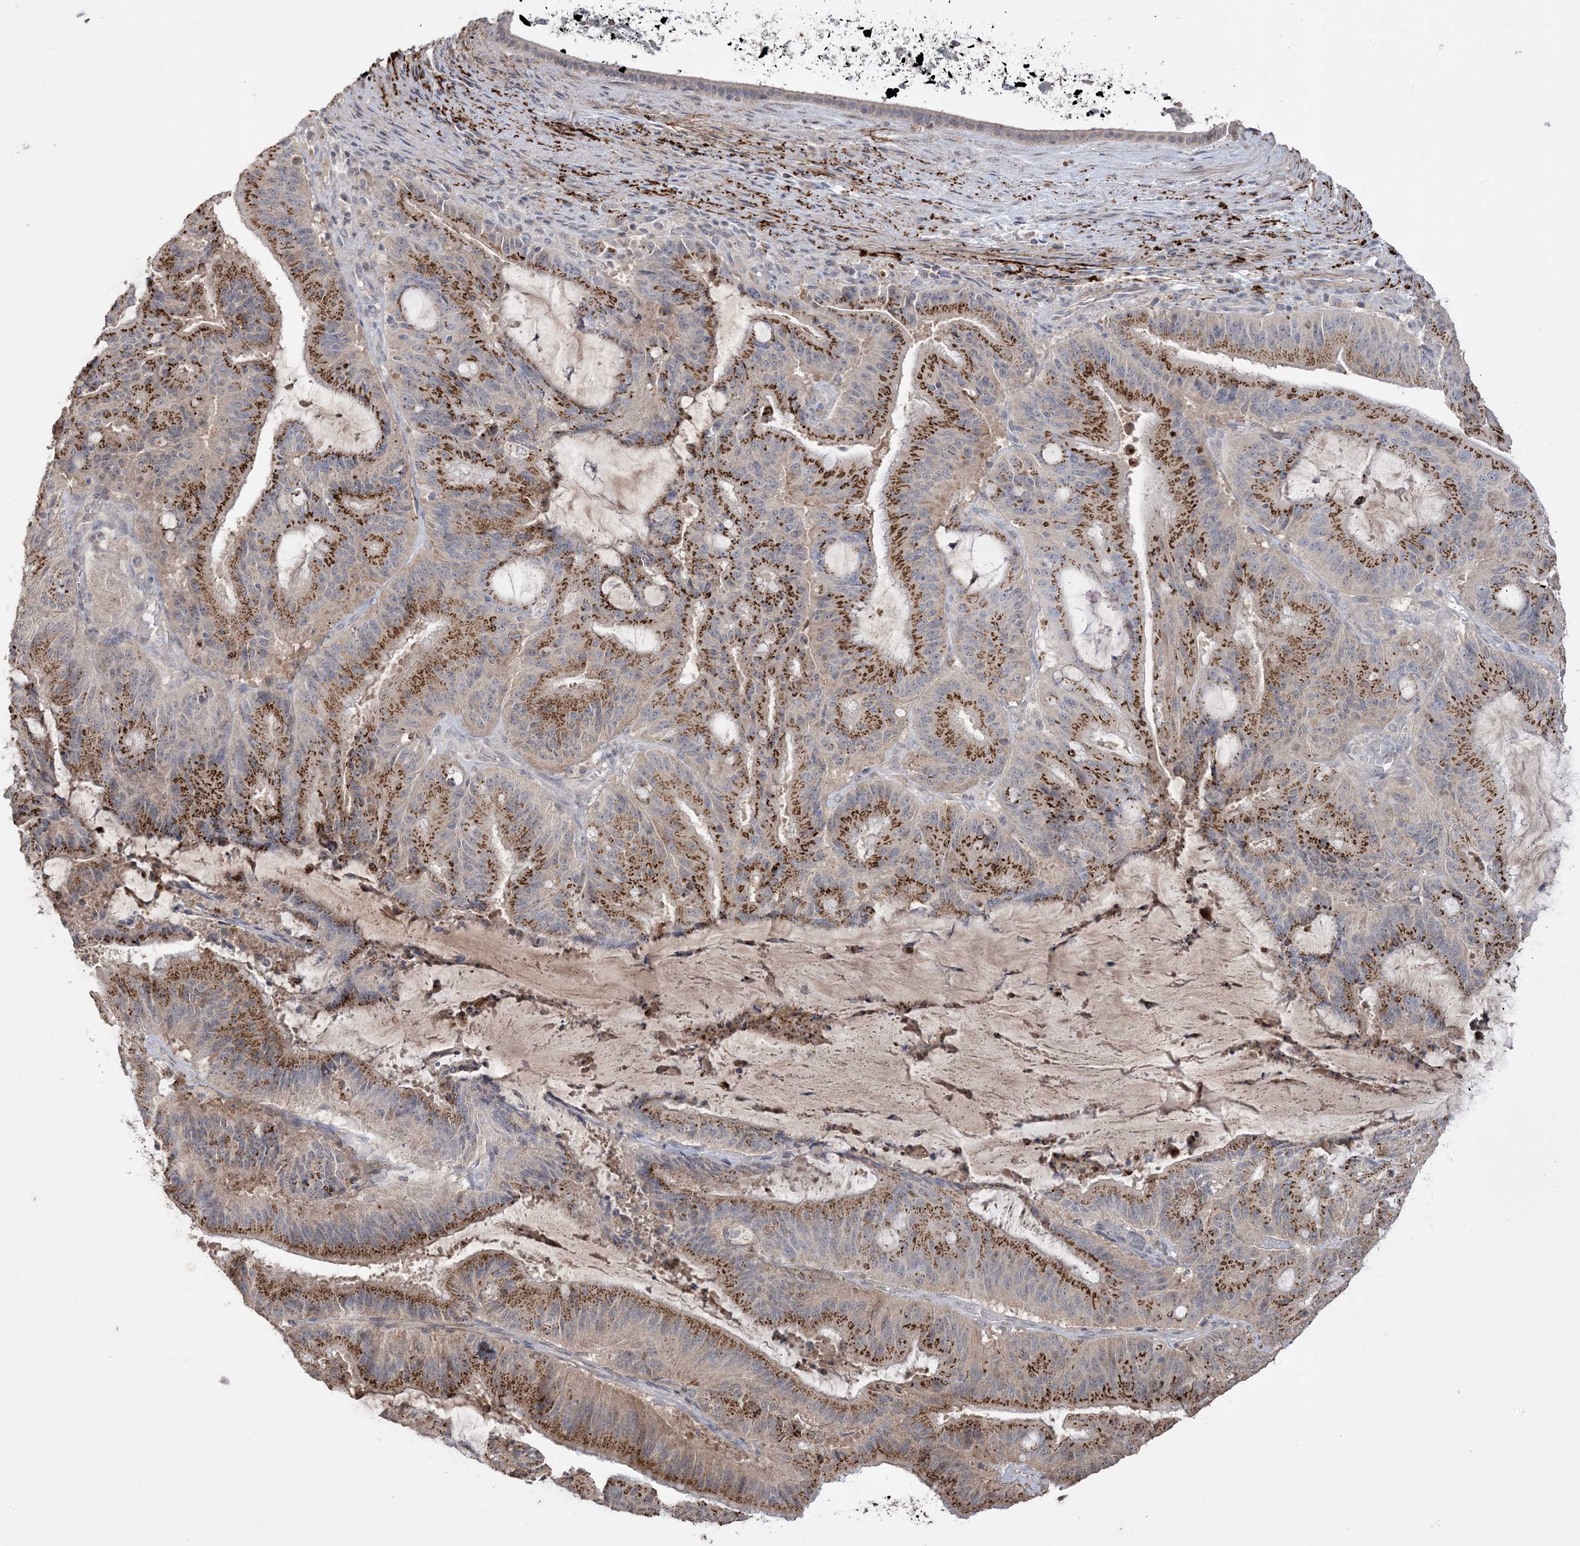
{"staining": {"intensity": "strong", "quantity": ">75%", "location": "cytoplasmic/membranous"}, "tissue": "liver cancer", "cell_type": "Tumor cells", "image_type": "cancer", "snomed": [{"axis": "morphology", "description": "Normal tissue, NOS"}, {"axis": "morphology", "description": "Cholangiocarcinoma"}, {"axis": "topography", "description": "Liver"}, {"axis": "topography", "description": "Peripheral nerve tissue"}], "caption": "Liver cancer (cholangiocarcinoma) stained for a protein reveals strong cytoplasmic/membranous positivity in tumor cells.", "gene": "XRN1", "patient": {"sex": "female", "age": 73}}